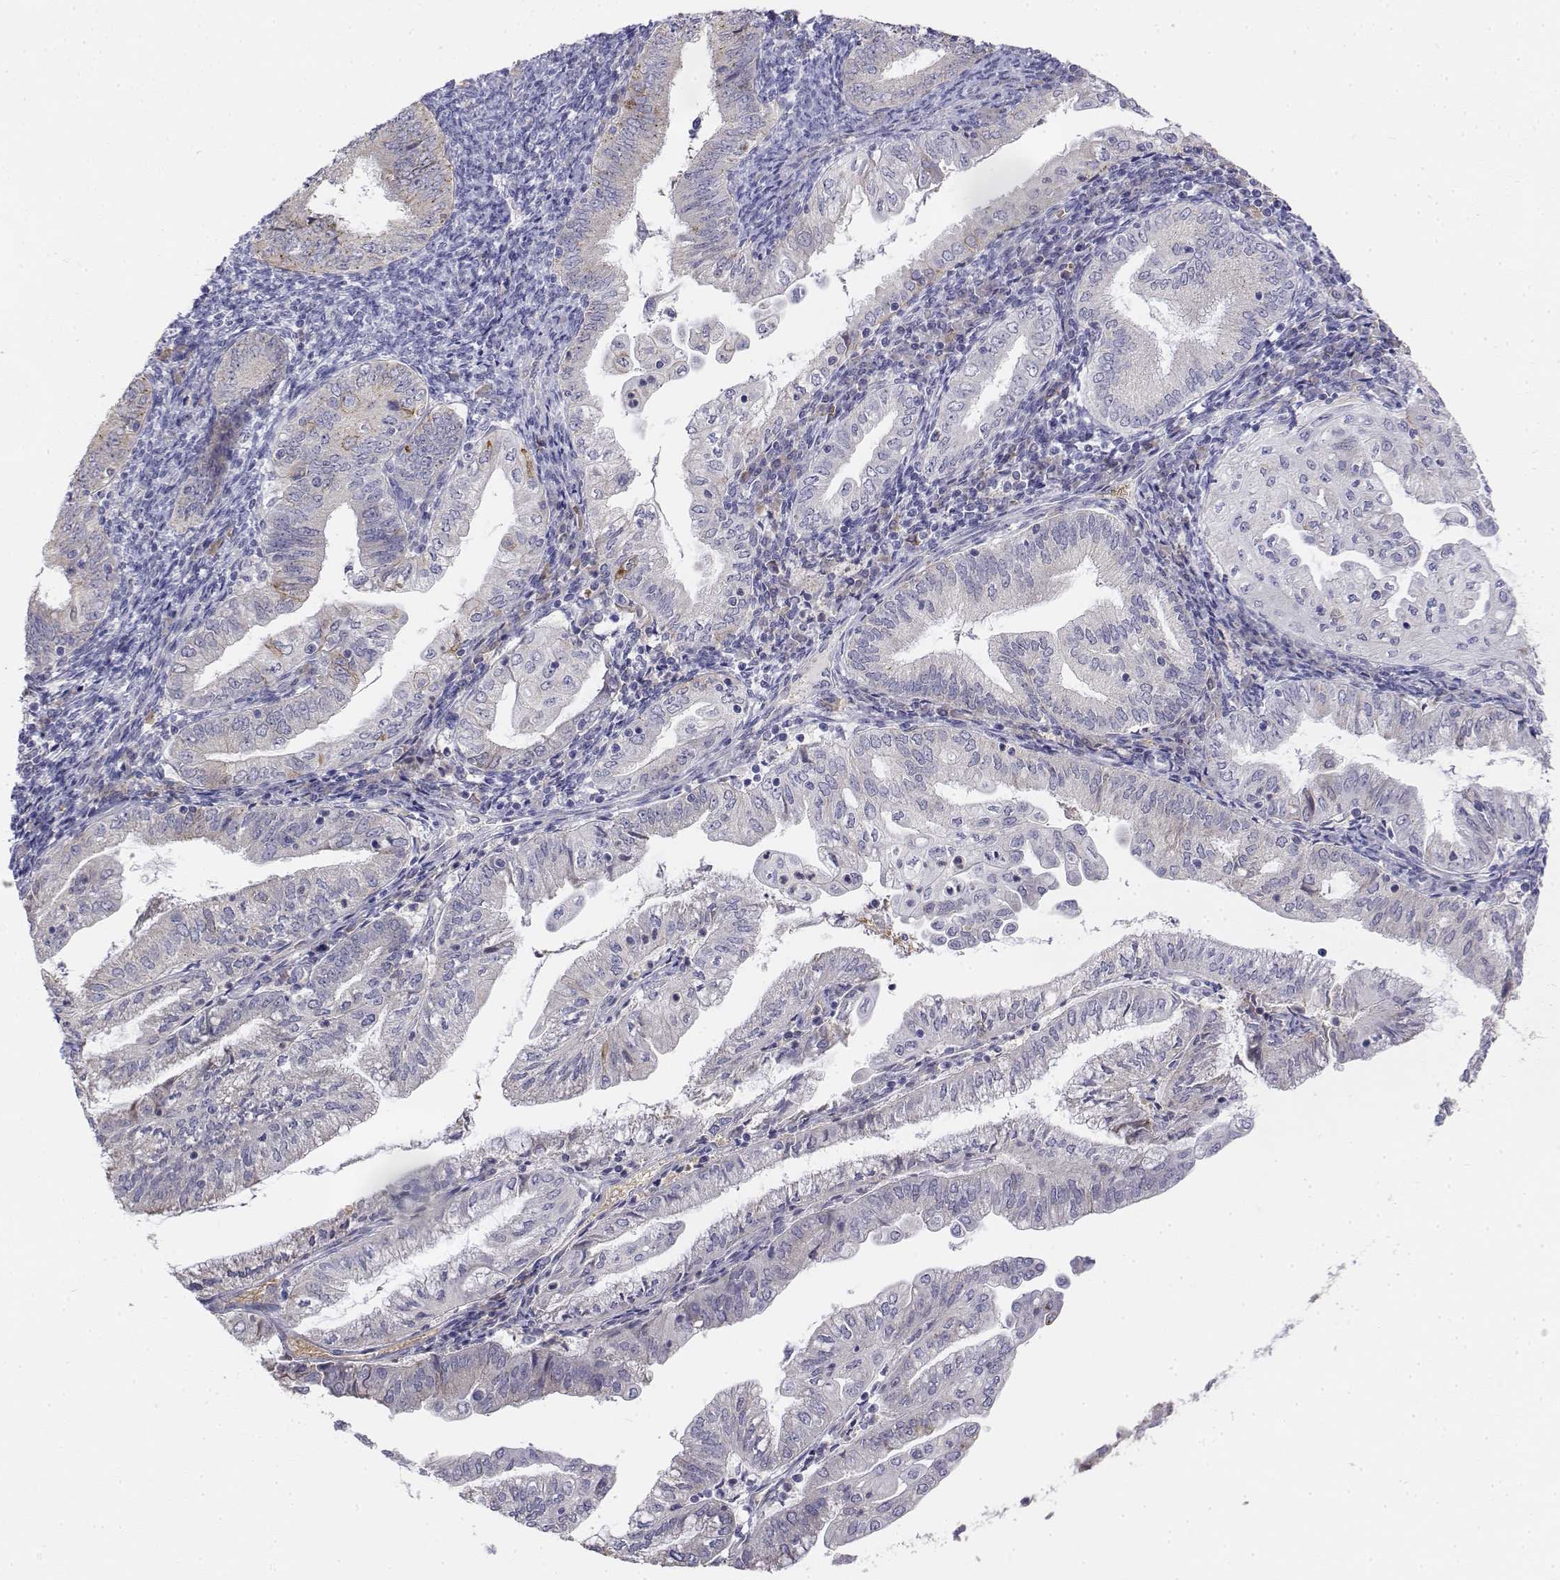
{"staining": {"intensity": "negative", "quantity": "none", "location": "none"}, "tissue": "endometrial cancer", "cell_type": "Tumor cells", "image_type": "cancer", "snomed": [{"axis": "morphology", "description": "Adenocarcinoma, NOS"}, {"axis": "topography", "description": "Endometrium"}], "caption": "Immunohistochemistry image of neoplastic tissue: human endometrial cancer (adenocarcinoma) stained with DAB (3,3'-diaminobenzidine) displays no significant protein expression in tumor cells. Nuclei are stained in blue.", "gene": "CADM1", "patient": {"sex": "female", "age": 55}}